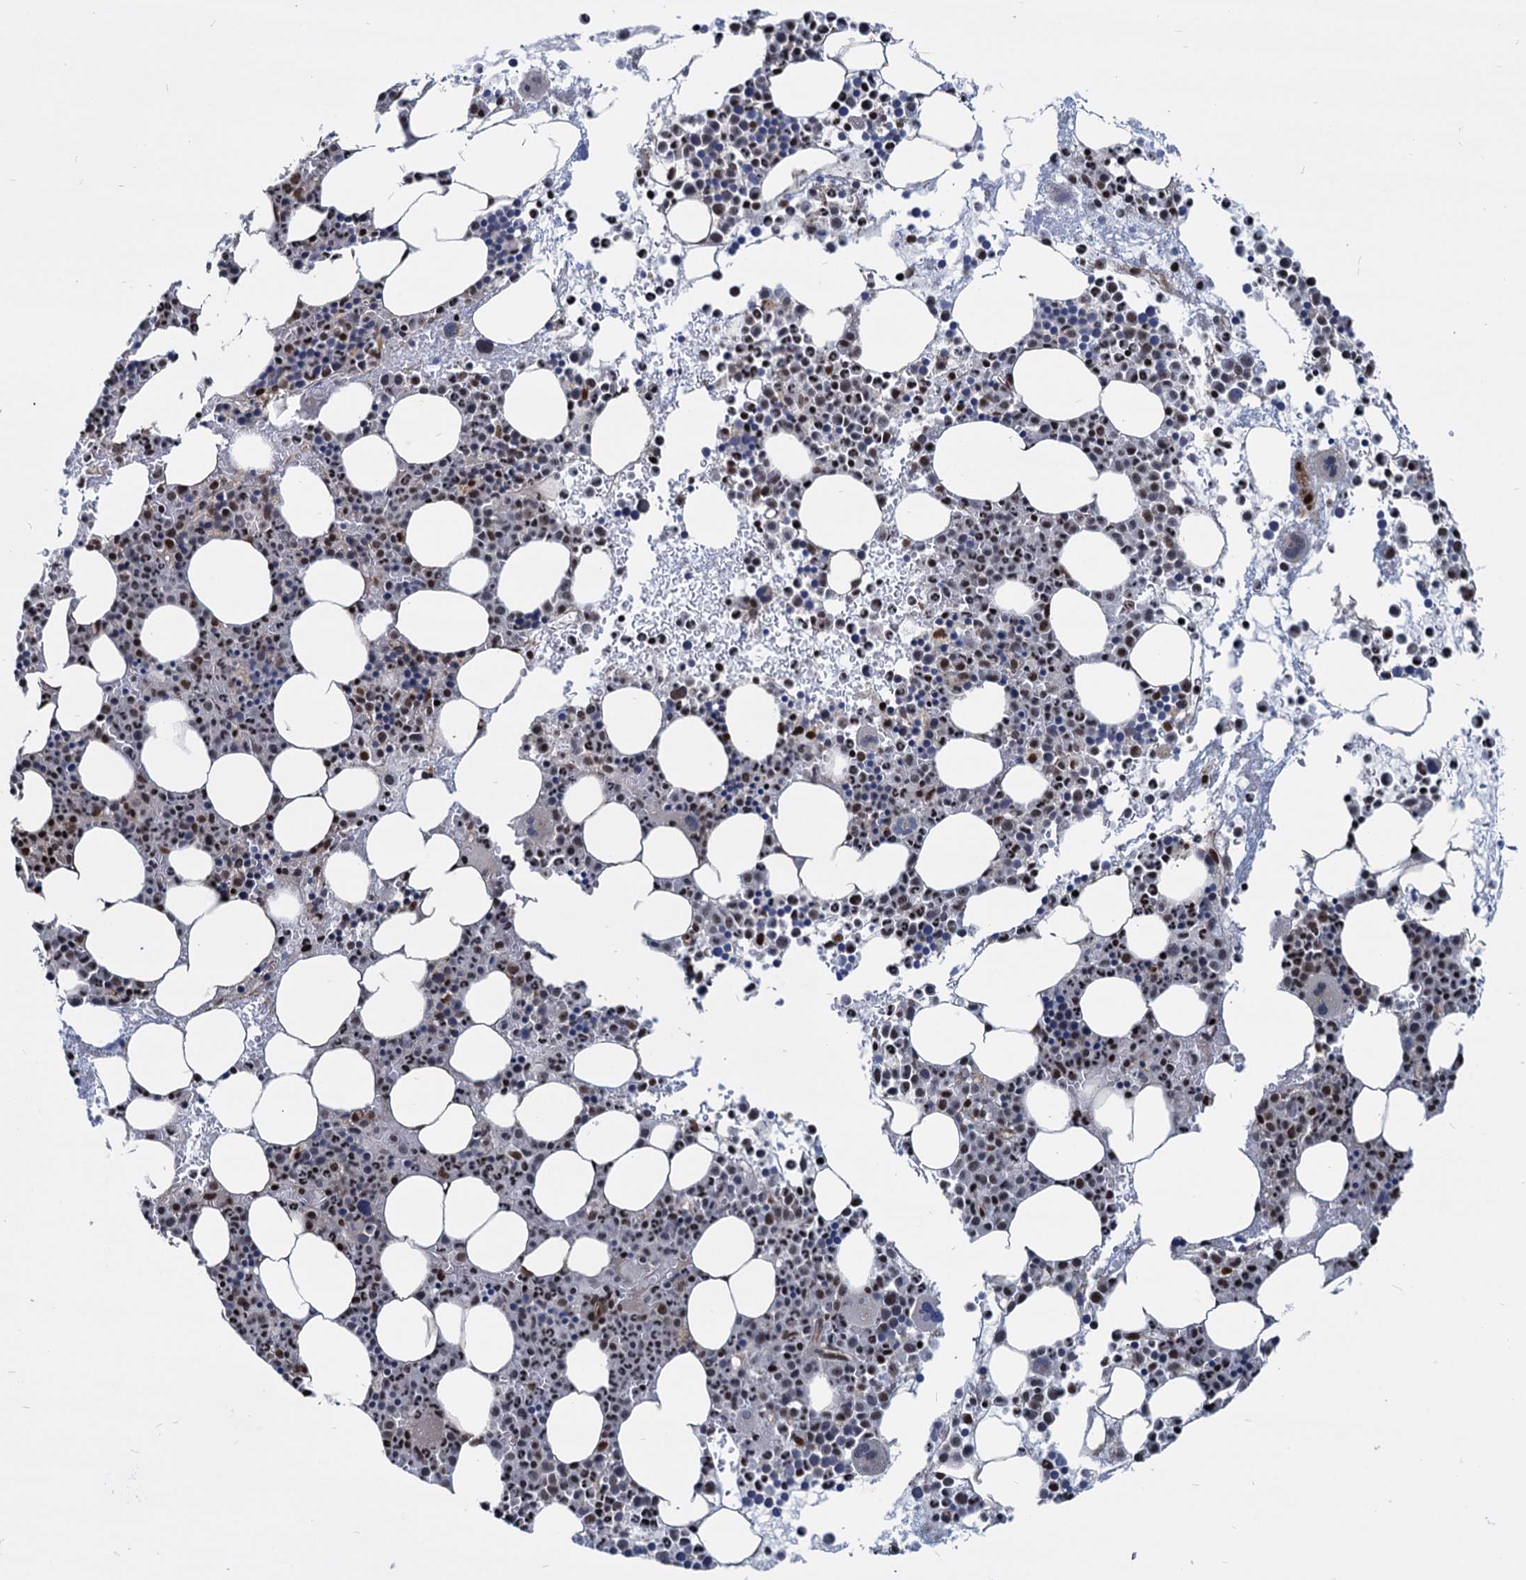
{"staining": {"intensity": "moderate", "quantity": ">75%", "location": "nuclear"}, "tissue": "bone marrow", "cell_type": "Hematopoietic cells", "image_type": "normal", "snomed": [{"axis": "morphology", "description": "Normal tissue, NOS"}, {"axis": "topography", "description": "Bone marrow"}], "caption": "Immunohistochemical staining of benign human bone marrow displays >75% levels of moderate nuclear protein positivity in about >75% of hematopoietic cells.", "gene": "UBLCP1", "patient": {"sex": "female", "age": 76}}